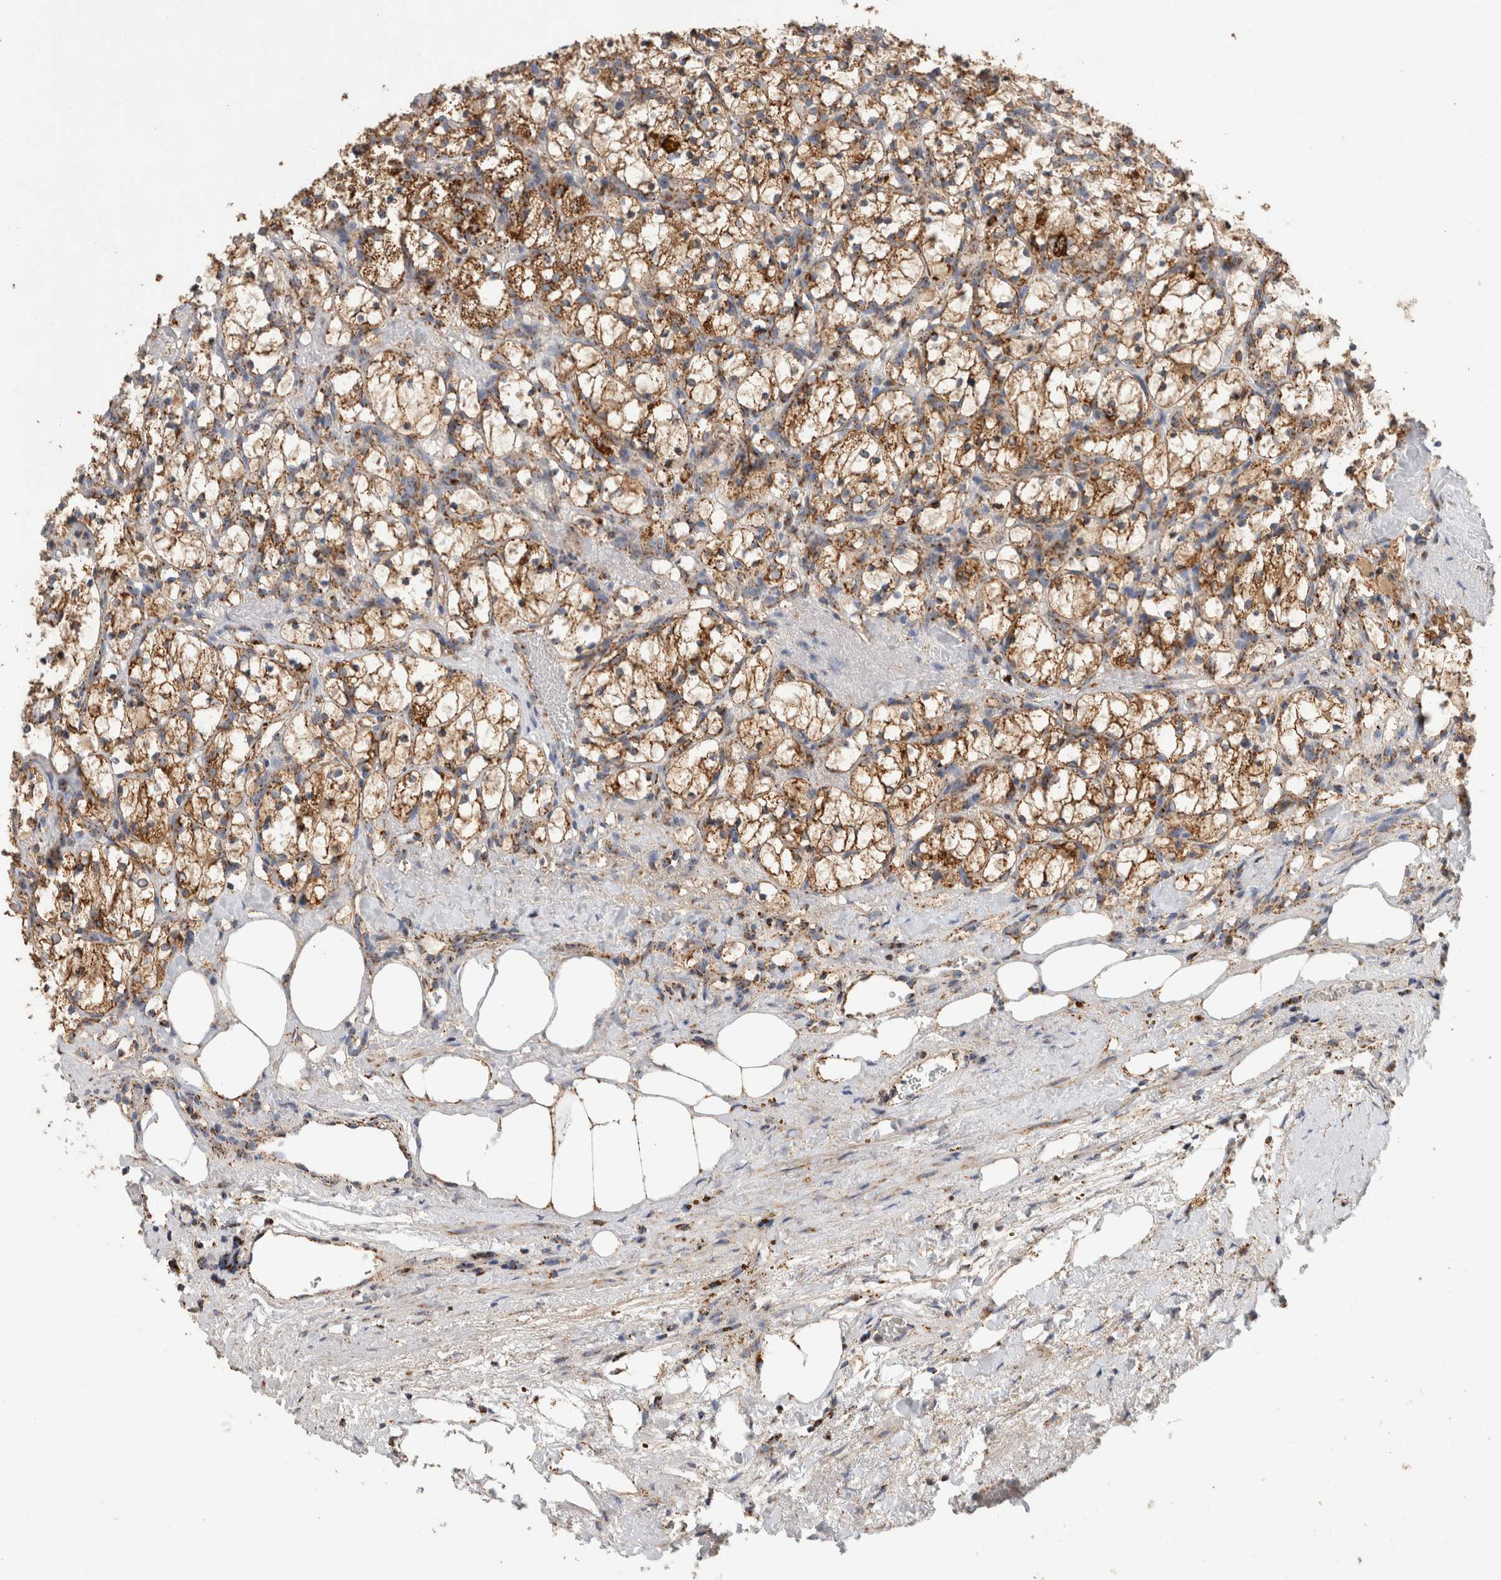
{"staining": {"intensity": "strong", "quantity": ">75%", "location": "cytoplasmic/membranous"}, "tissue": "renal cancer", "cell_type": "Tumor cells", "image_type": "cancer", "snomed": [{"axis": "morphology", "description": "Adenocarcinoma, NOS"}, {"axis": "topography", "description": "Kidney"}], "caption": "Immunohistochemical staining of adenocarcinoma (renal) demonstrates strong cytoplasmic/membranous protein positivity in about >75% of tumor cells.", "gene": "IARS2", "patient": {"sex": "female", "age": 69}}